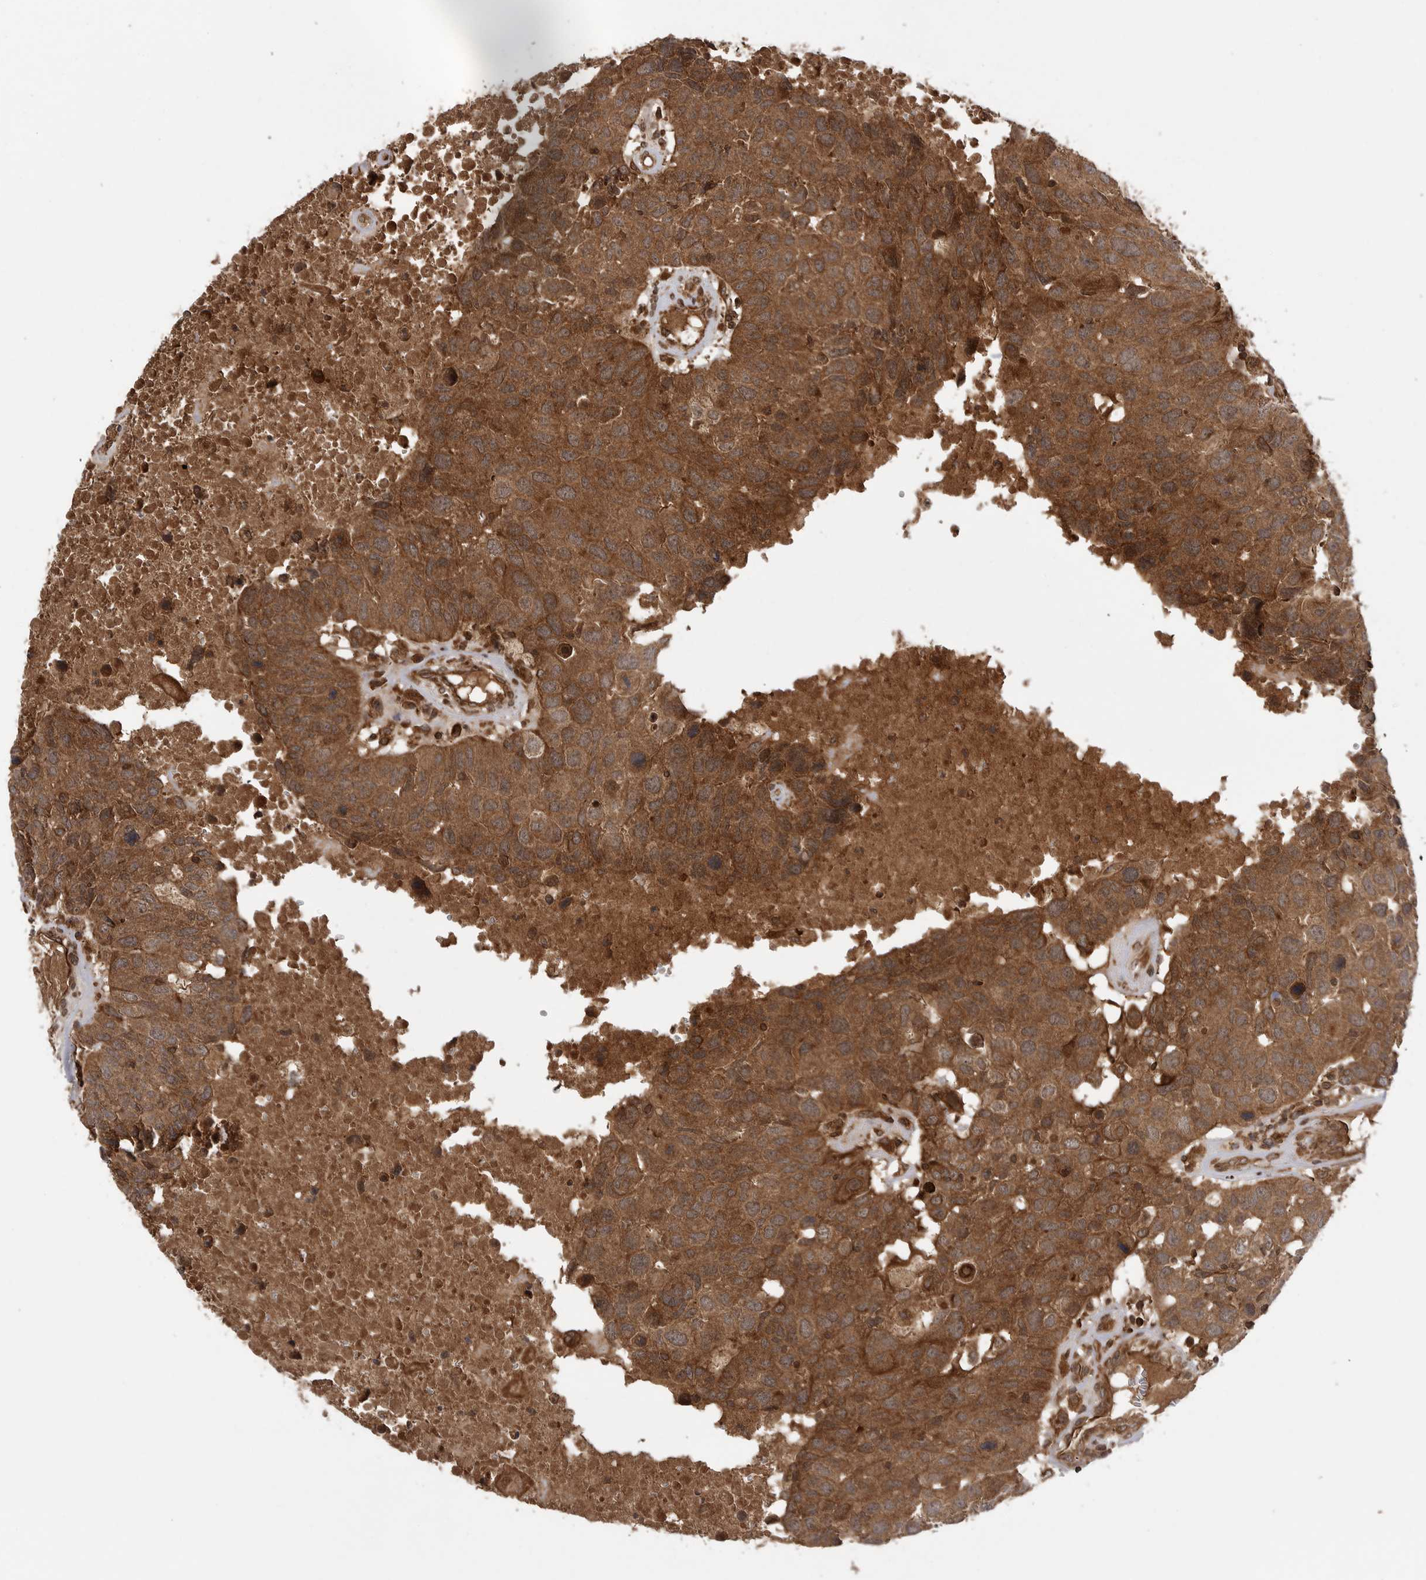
{"staining": {"intensity": "strong", "quantity": ">75%", "location": "cytoplasmic/membranous"}, "tissue": "head and neck cancer", "cell_type": "Tumor cells", "image_type": "cancer", "snomed": [{"axis": "morphology", "description": "Squamous cell carcinoma, NOS"}, {"axis": "topography", "description": "Head-Neck"}], "caption": "Protein expression by immunohistochemistry (IHC) reveals strong cytoplasmic/membranous expression in approximately >75% of tumor cells in head and neck cancer.", "gene": "PRDX4", "patient": {"sex": "male", "age": 66}}